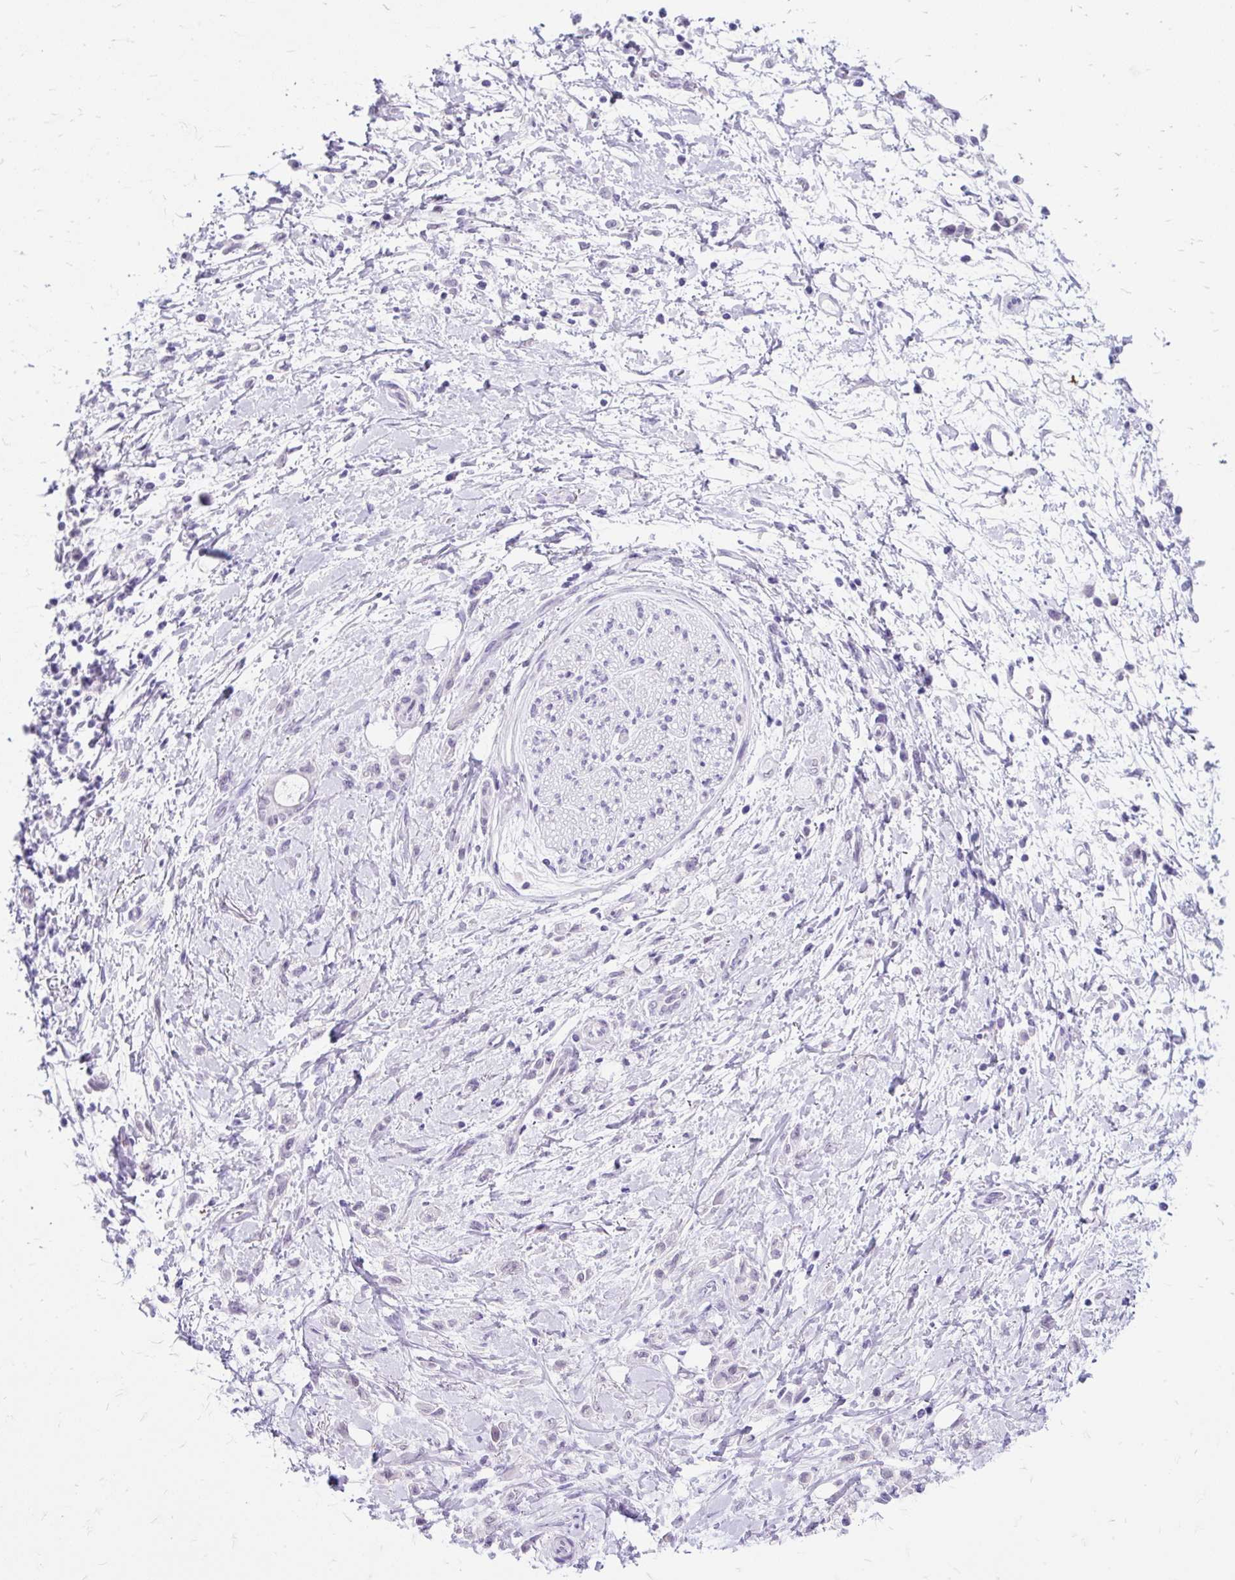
{"staining": {"intensity": "negative", "quantity": "none", "location": "none"}, "tissue": "stomach cancer", "cell_type": "Tumor cells", "image_type": "cancer", "snomed": [{"axis": "morphology", "description": "Adenocarcinoma, NOS"}, {"axis": "topography", "description": "Stomach"}], "caption": "An IHC micrograph of adenocarcinoma (stomach) is shown. There is no staining in tumor cells of adenocarcinoma (stomach). (DAB immunohistochemistry (IHC) with hematoxylin counter stain).", "gene": "SCGB1A1", "patient": {"sex": "female", "age": 60}}